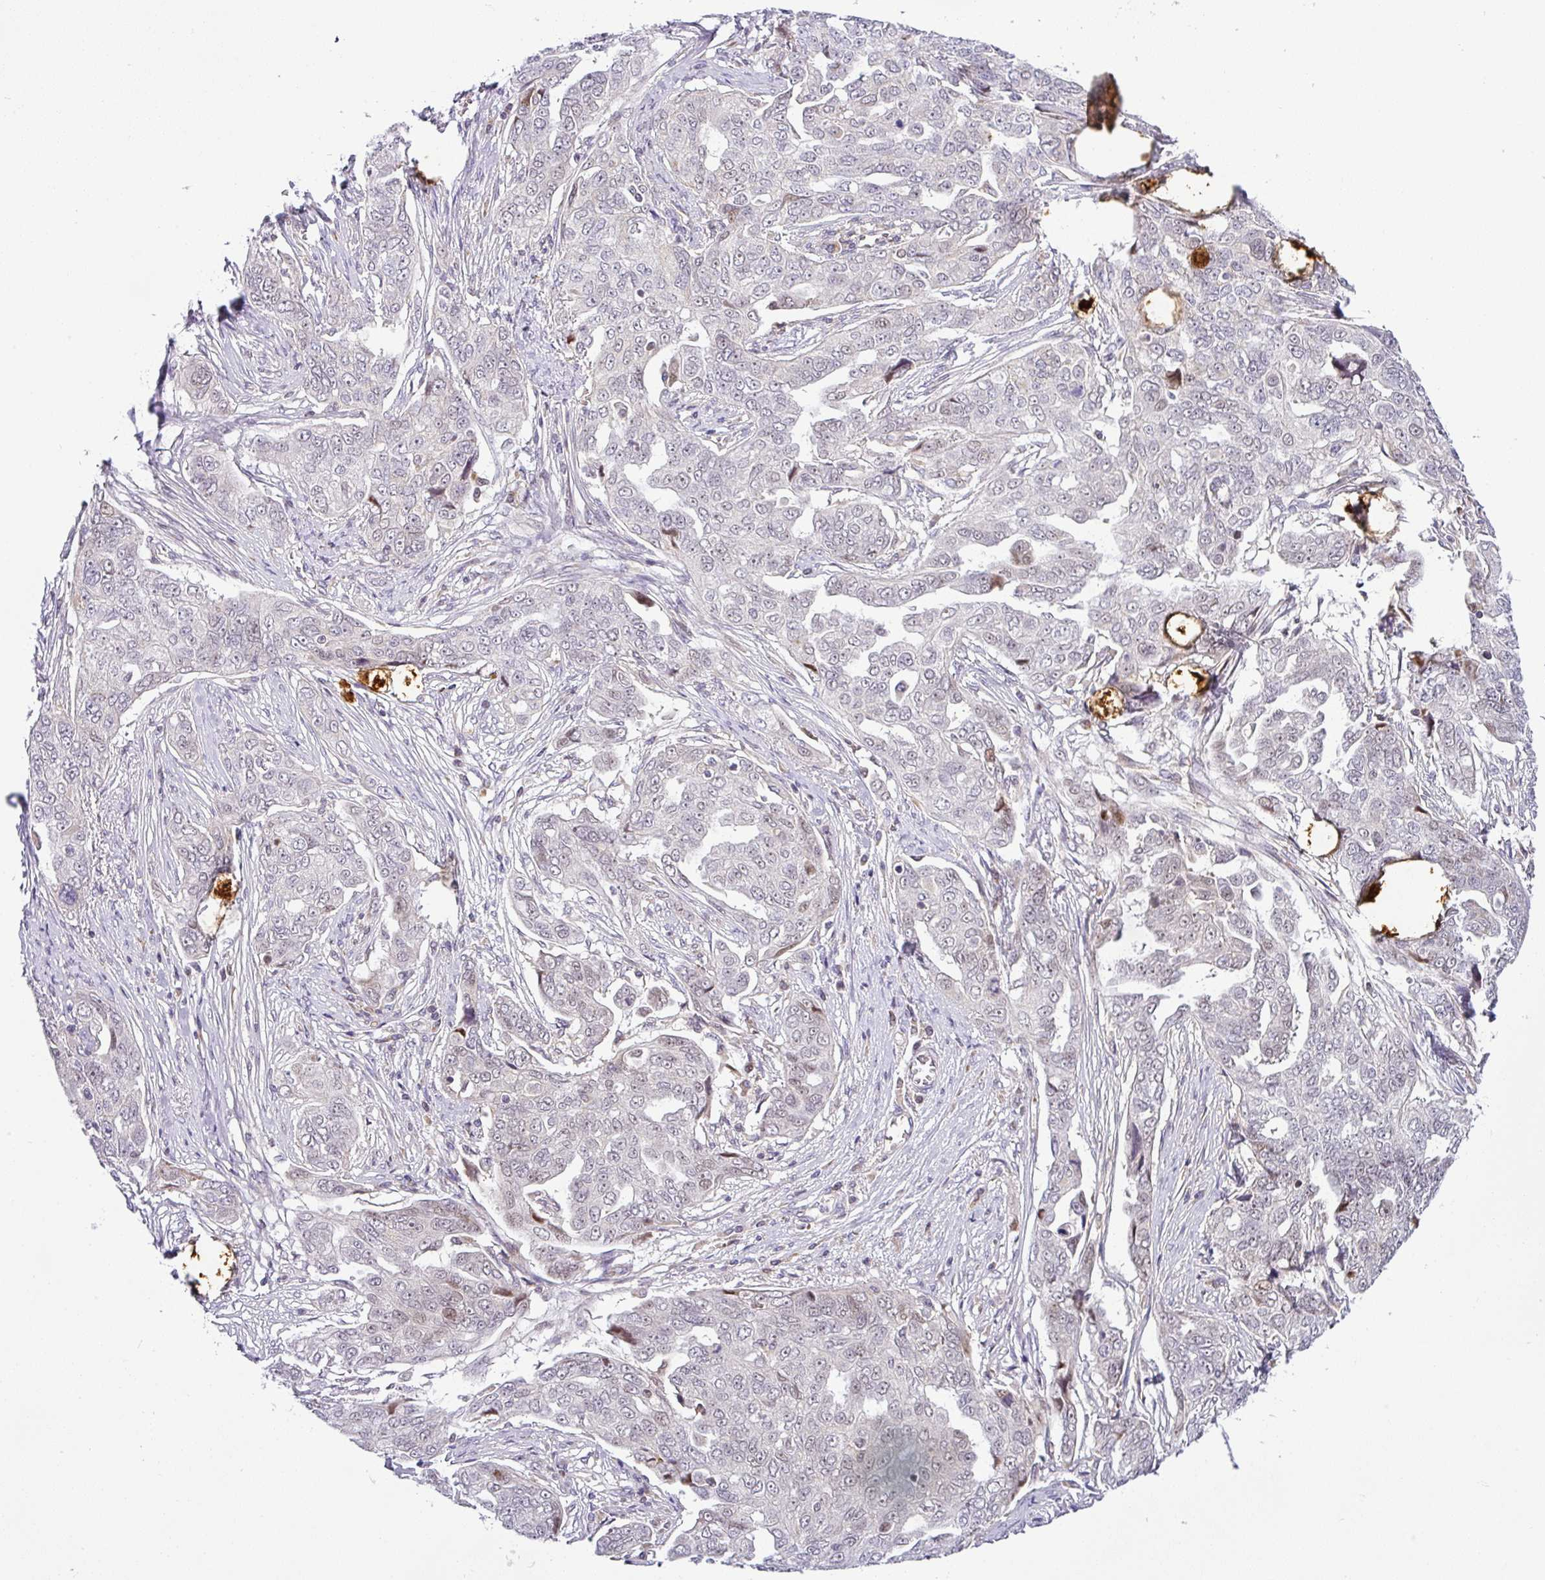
{"staining": {"intensity": "weak", "quantity": "<25%", "location": "cytoplasmic/membranous,nuclear"}, "tissue": "ovarian cancer", "cell_type": "Tumor cells", "image_type": "cancer", "snomed": [{"axis": "morphology", "description": "Carcinoma, endometroid"}, {"axis": "topography", "description": "Ovary"}], "caption": "This is an immunohistochemistry (IHC) photomicrograph of ovarian cancer. There is no expression in tumor cells.", "gene": "NDUFB2", "patient": {"sex": "female", "age": 70}}